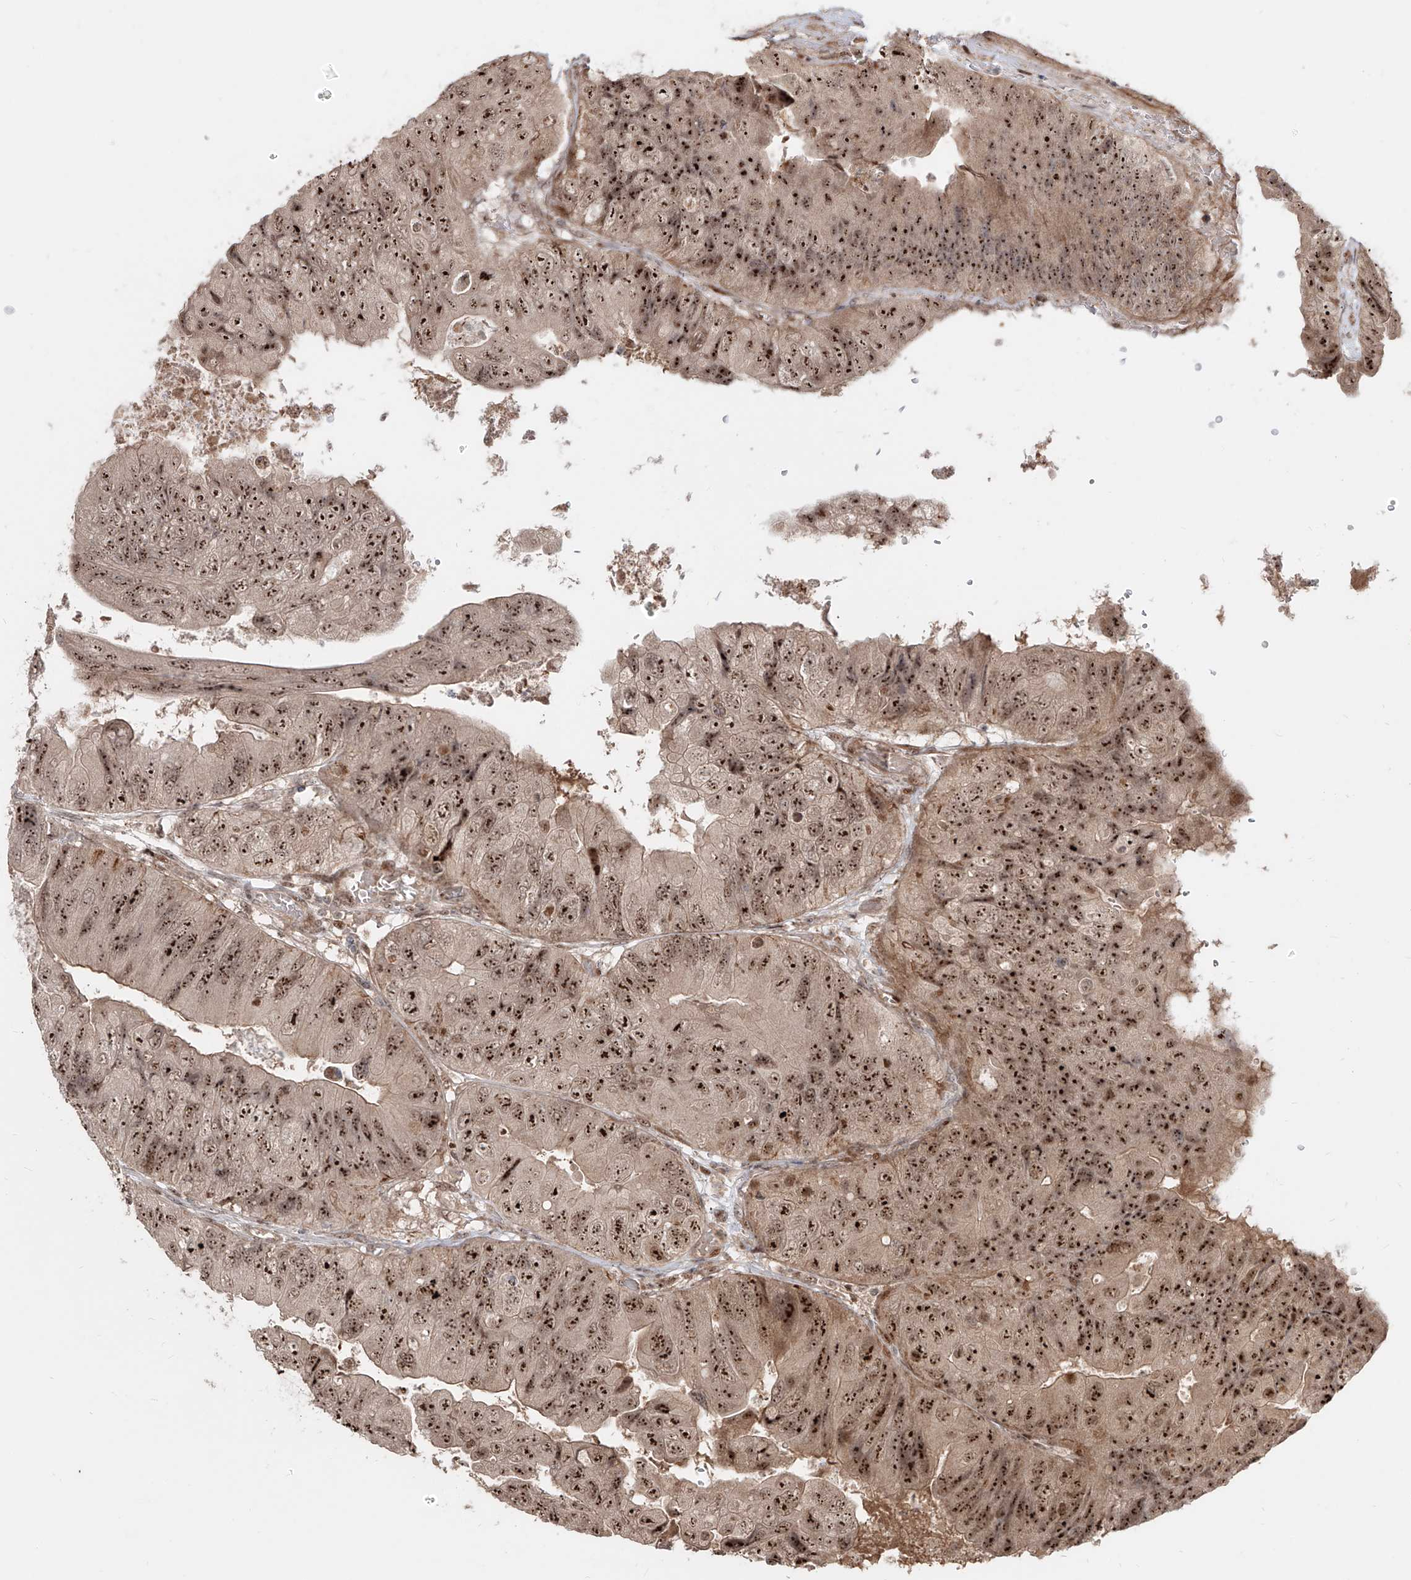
{"staining": {"intensity": "strong", "quantity": ">75%", "location": "cytoplasmic/membranous,nuclear"}, "tissue": "colorectal cancer", "cell_type": "Tumor cells", "image_type": "cancer", "snomed": [{"axis": "morphology", "description": "Adenocarcinoma, NOS"}, {"axis": "topography", "description": "Rectum"}], "caption": "A micrograph of human colorectal adenocarcinoma stained for a protein demonstrates strong cytoplasmic/membranous and nuclear brown staining in tumor cells.", "gene": "ZNF710", "patient": {"sex": "male", "age": 63}}